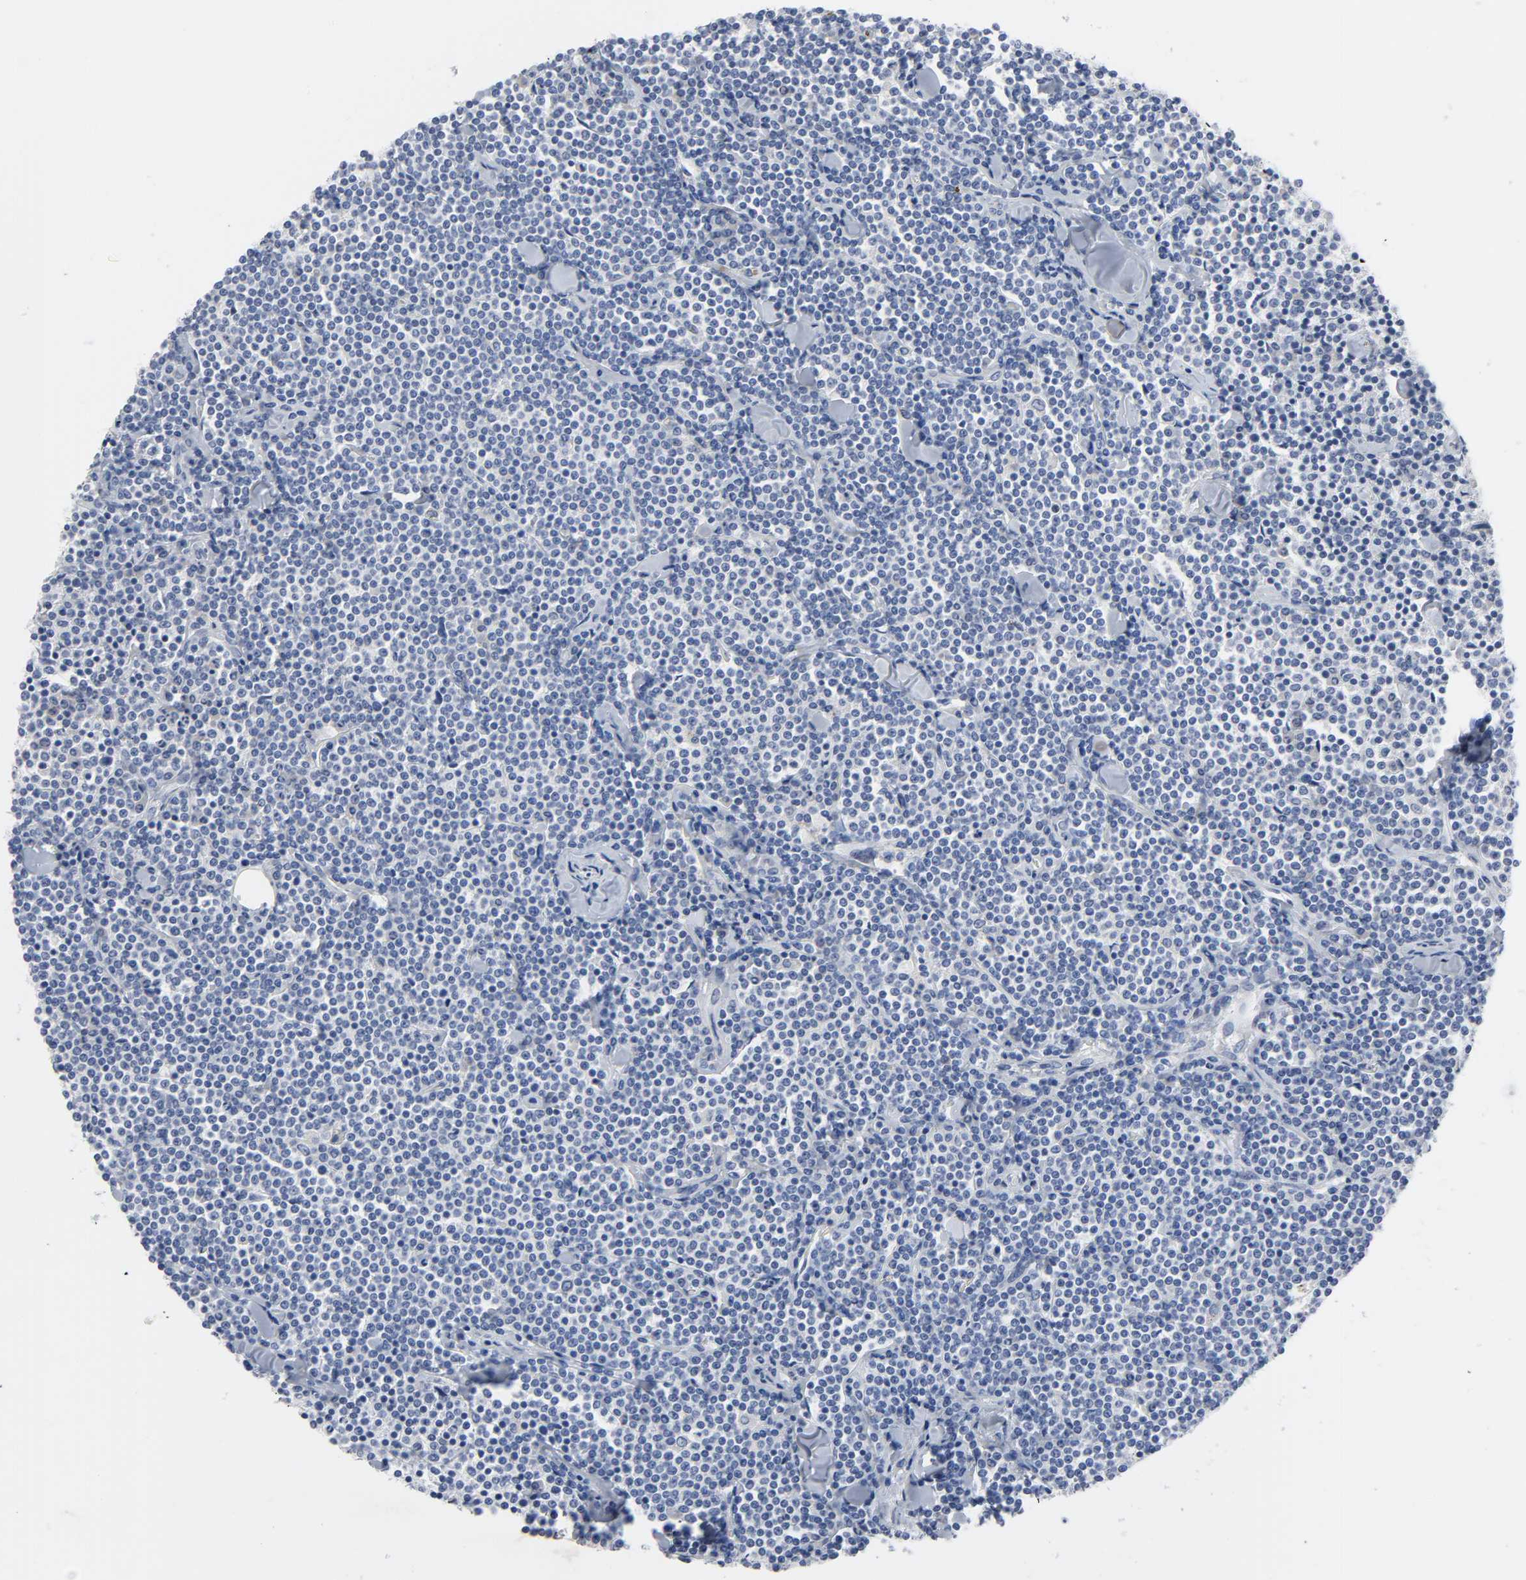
{"staining": {"intensity": "negative", "quantity": "none", "location": "none"}, "tissue": "lymphoma", "cell_type": "Tumor cells", "image_type": "cancer", "snomed": [{"axis": "morphology", "description": "Malignant lymphoma, non-Hodgkin's type, Low grade"}, {"axis": "topography", "description": "Soft tissue"}], "caption": "Tumor cells show no significant protein staining in malignant lymphoma, non-Hodgkin's type (low-grade).", "gene": "SALL2", "patient": {"sex": "male", "age": 92}}